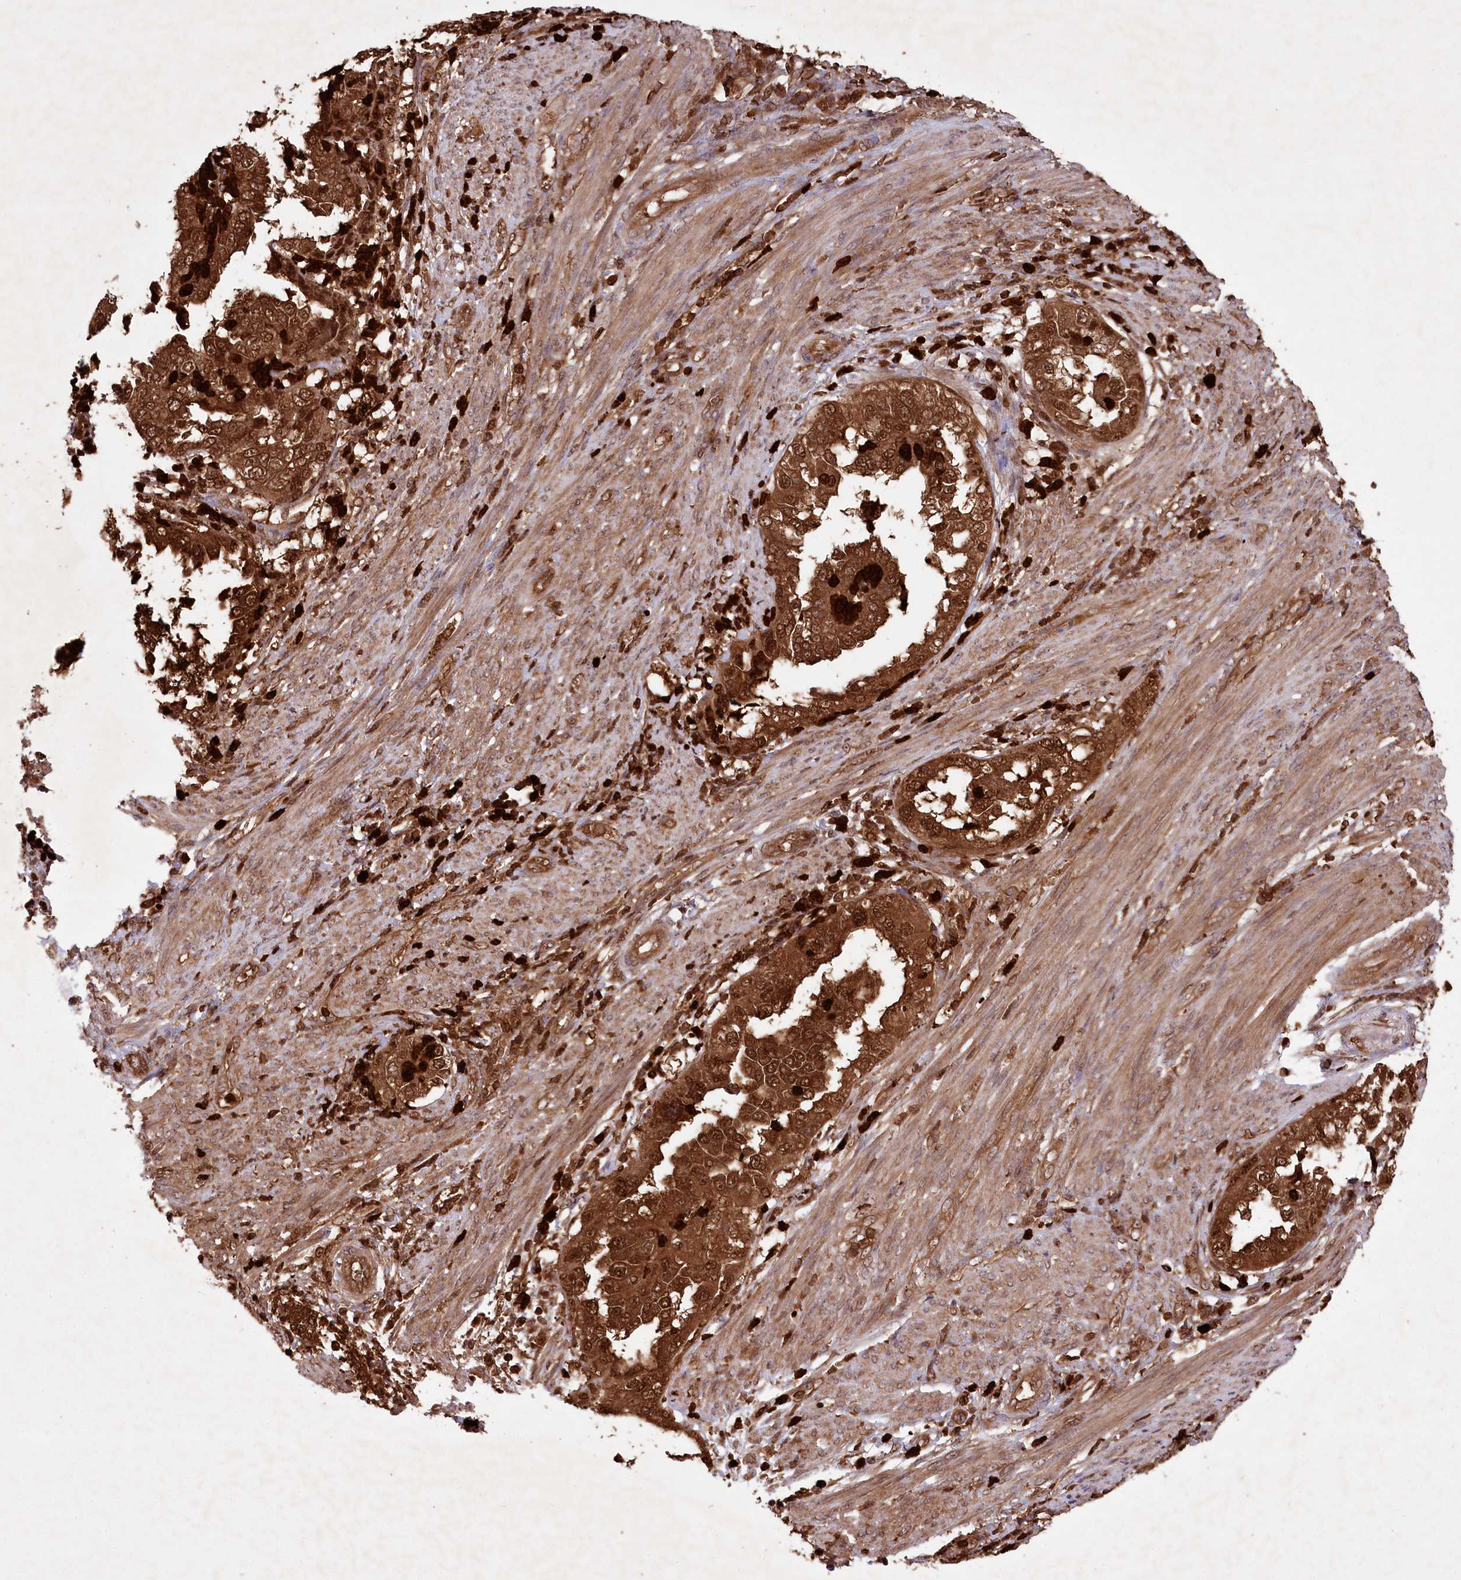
{"staining": {"intensity": "strong", "quantity": ">75%", "location": "cytoplasmic/membranous,nuclear"}, "tissue": "endometrial cancer", "cell_type": "Tumor cells", "image_type": "cancer", "snomed": [{"axis": "morphology", "description": "Adenocarcinoma, NOS"}, {"axis": "topography", "description": "Endometrium"}], "caption": "Tumor cells show high levels of strong cytoplasmic/membranous and nuclear positivity in approximately >75% of cells in endometrial adenocarcinoma.", "gene": "LSG1", "patient": {"sex": "female", "age": 85}}